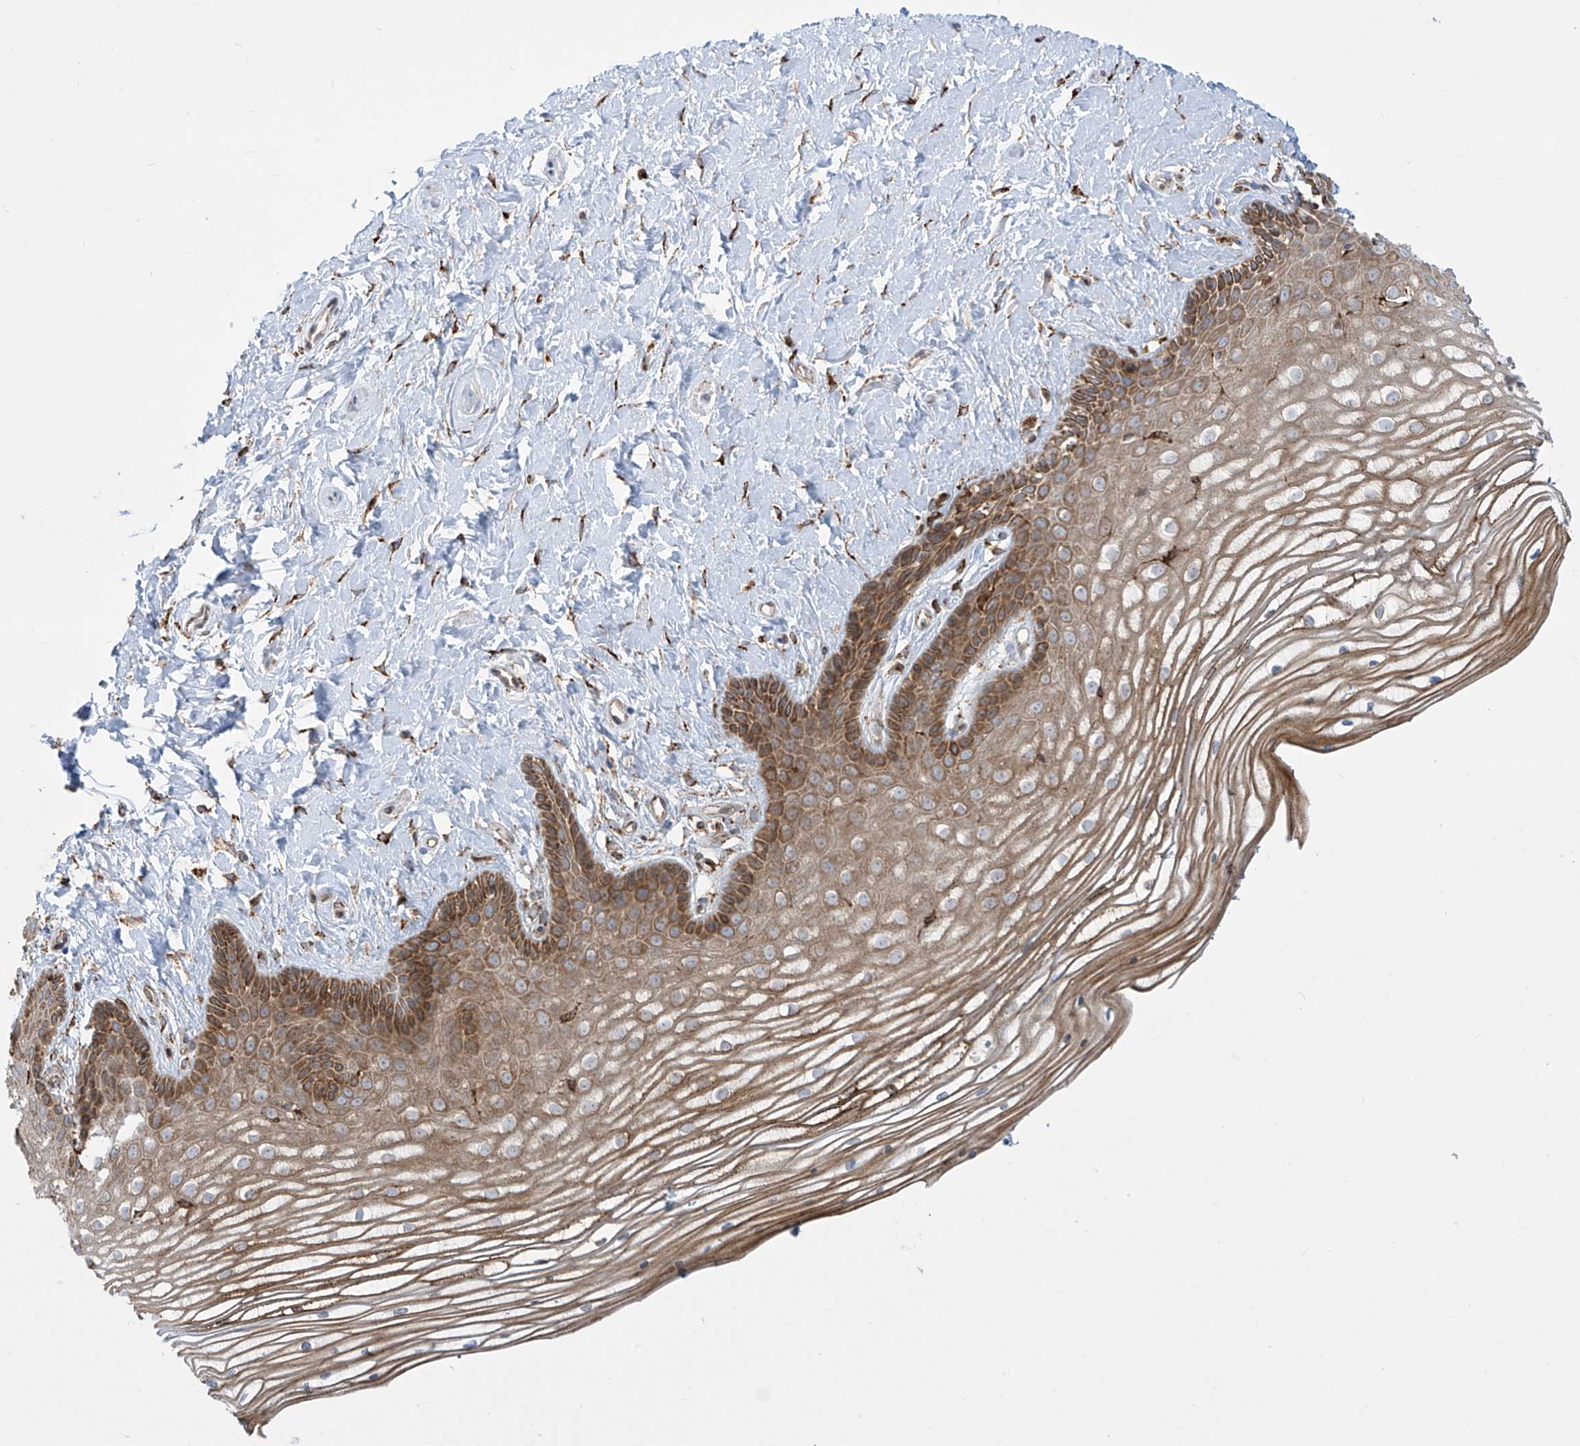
{"staining": {"intensity": "moderate", "quantity": ">75%", "location": "cytoplasmic/membranous"}, "tissue": "vagina", "cell_type": "Squamous epithelial cells", "image_type": "normal", "snomed": [{"axis": "morphology", "description": "Normal tissue, NOS"}, {"axis": "topography", "description": "Vagina"}, {"axis": "topography", "description": "Cervix"}], "caption": "DAB (3,3'-diaminobenzidine) immunohistochemical staining of benign vagina reveals moderate cytoplasmic/membranous protein staining in about >75% of squamous epithelial cells.", "gene": "MX1", "patient": {"sex": "female", "age": 40}}